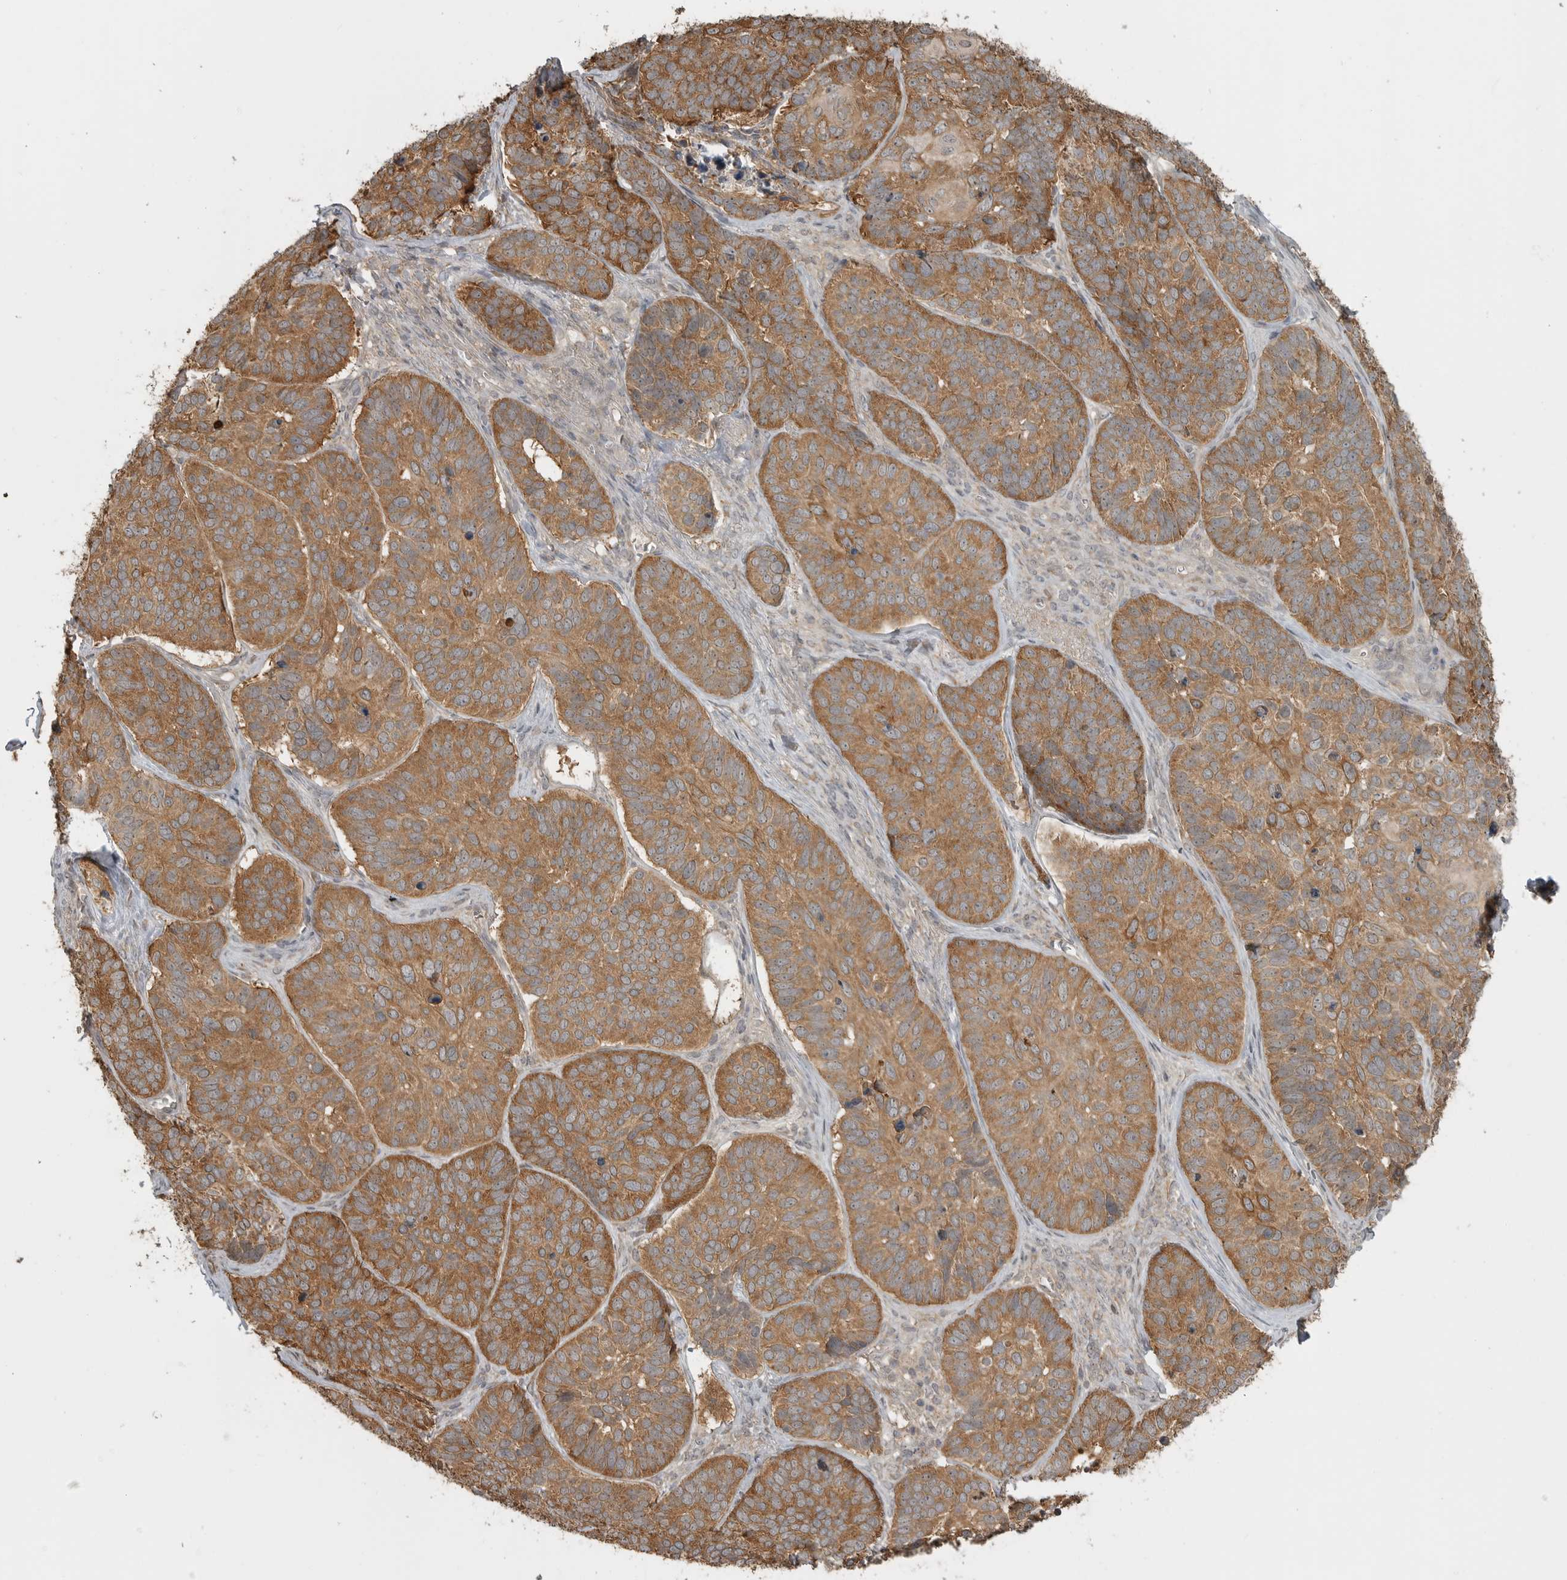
{"staining": {"intensity": "moderate", "quantity": ">75%", "location": "cytoplasmic/membranous"}, "tissue": "skin cancer", "cell_type": "Tumor cells", "image_type": "cancer", "snomed": [{"axis": "morphology", "description": "Basal cell carcinoma"}, {"axis": "topography", "description": "Skin"}], "caption": "The micrograph demonstrates staining of skin cancer (basal cell carcinoma), revealing moderate cytoplasmic/membranous protein positivity (brown color) within tumor cells.", "gene": "LLGL1", "patient": {"sex": "male", "age": 62}}